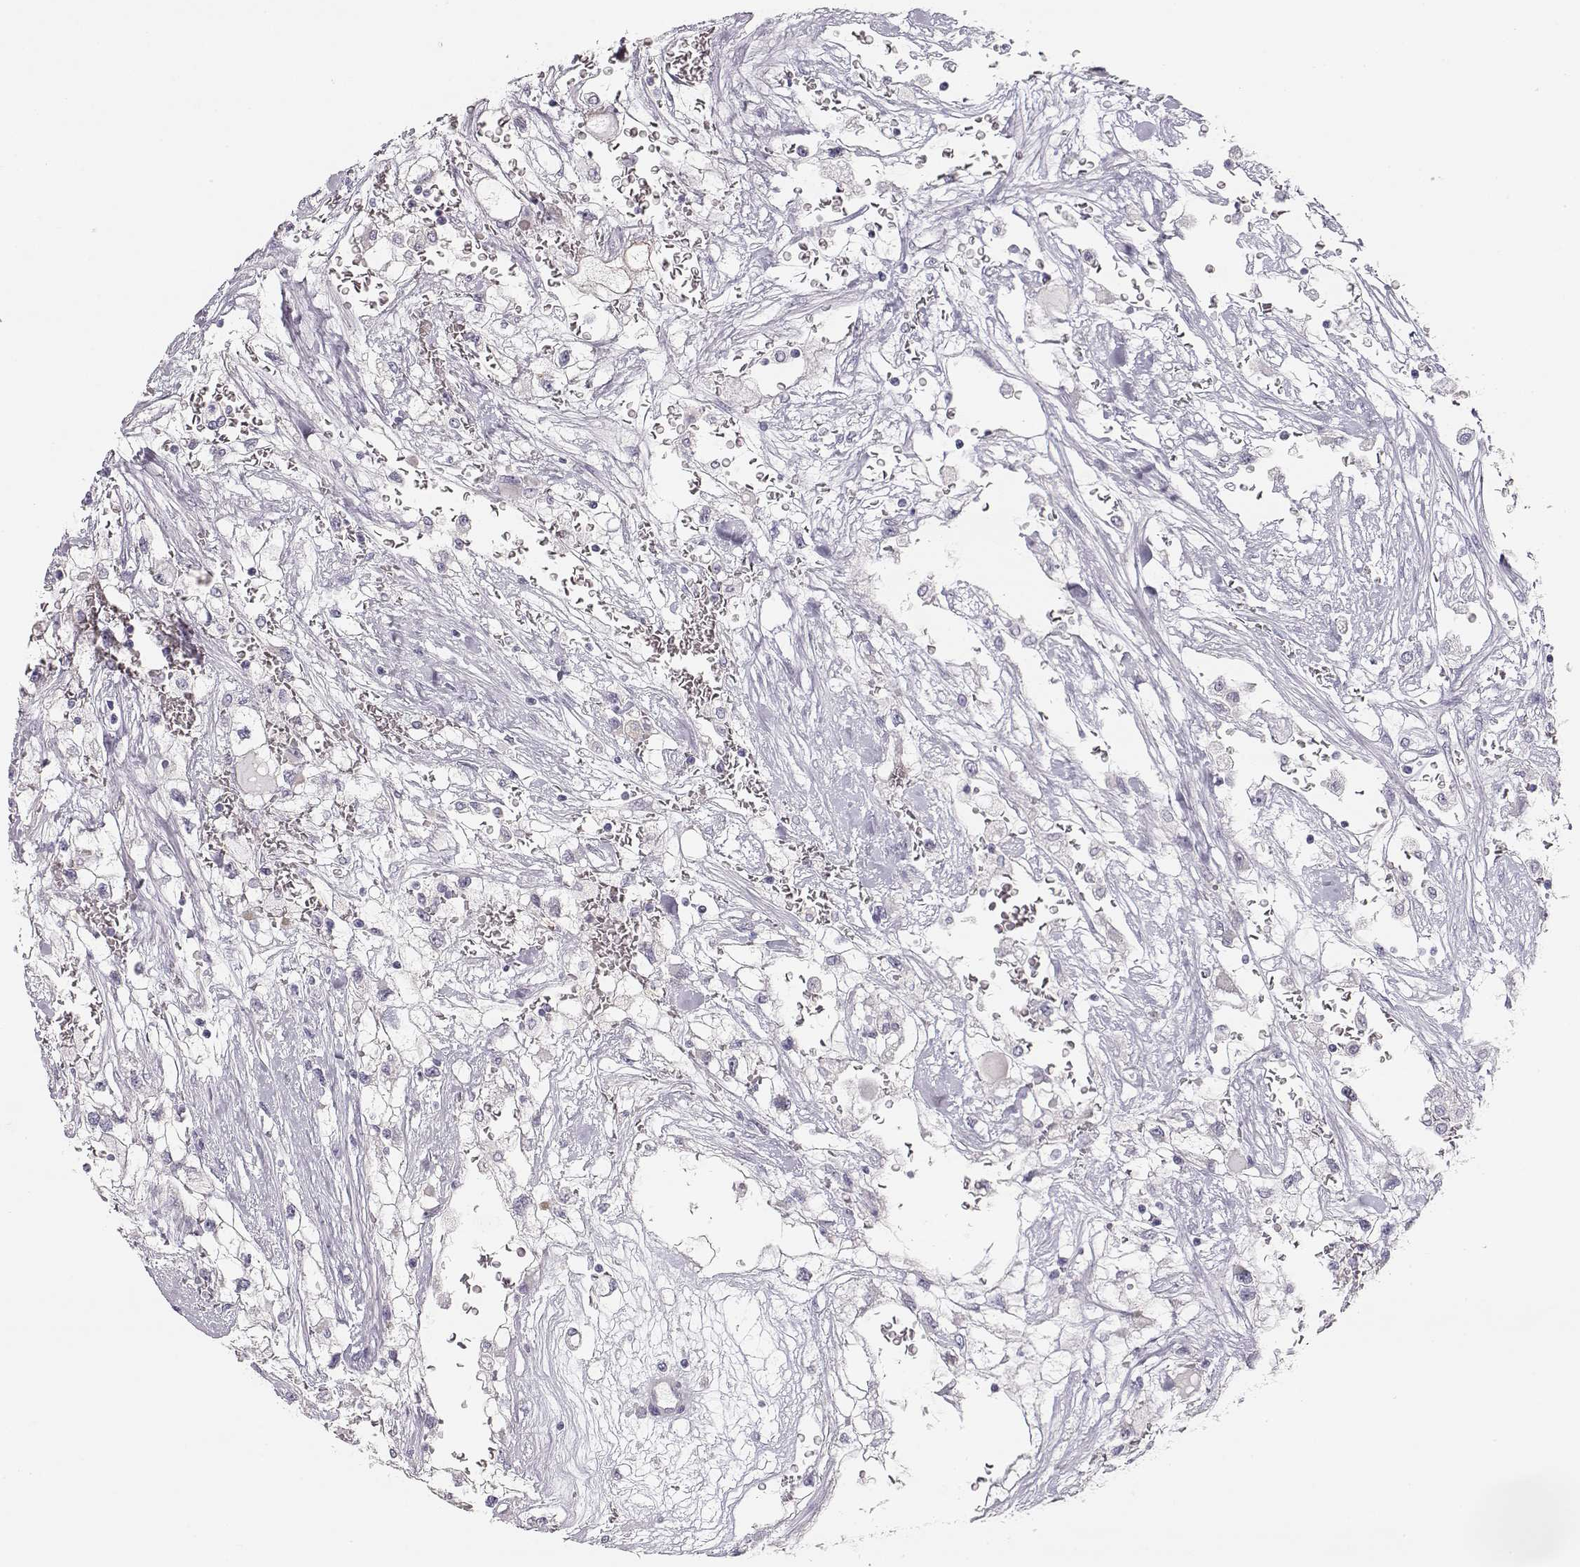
{"staining": {"intensity": "negative", "quantity": "none", "location": "none"}, "tissue": "renal cancer", "cell_type": "Tumor cells", "image_type": "cancer", "snomed": [{"axis": "morphology", "description": "Adenocarcinoma, NOS"}, {"axis": "topography", "description": "Kidney"}], "caption": "A micrograph of human renal adenocarcinoma is negative for staining in tumor cells. Nuclei are stained in blue.", "gene": "TTC26", "patient": {"sex": "male", "age": 59}}